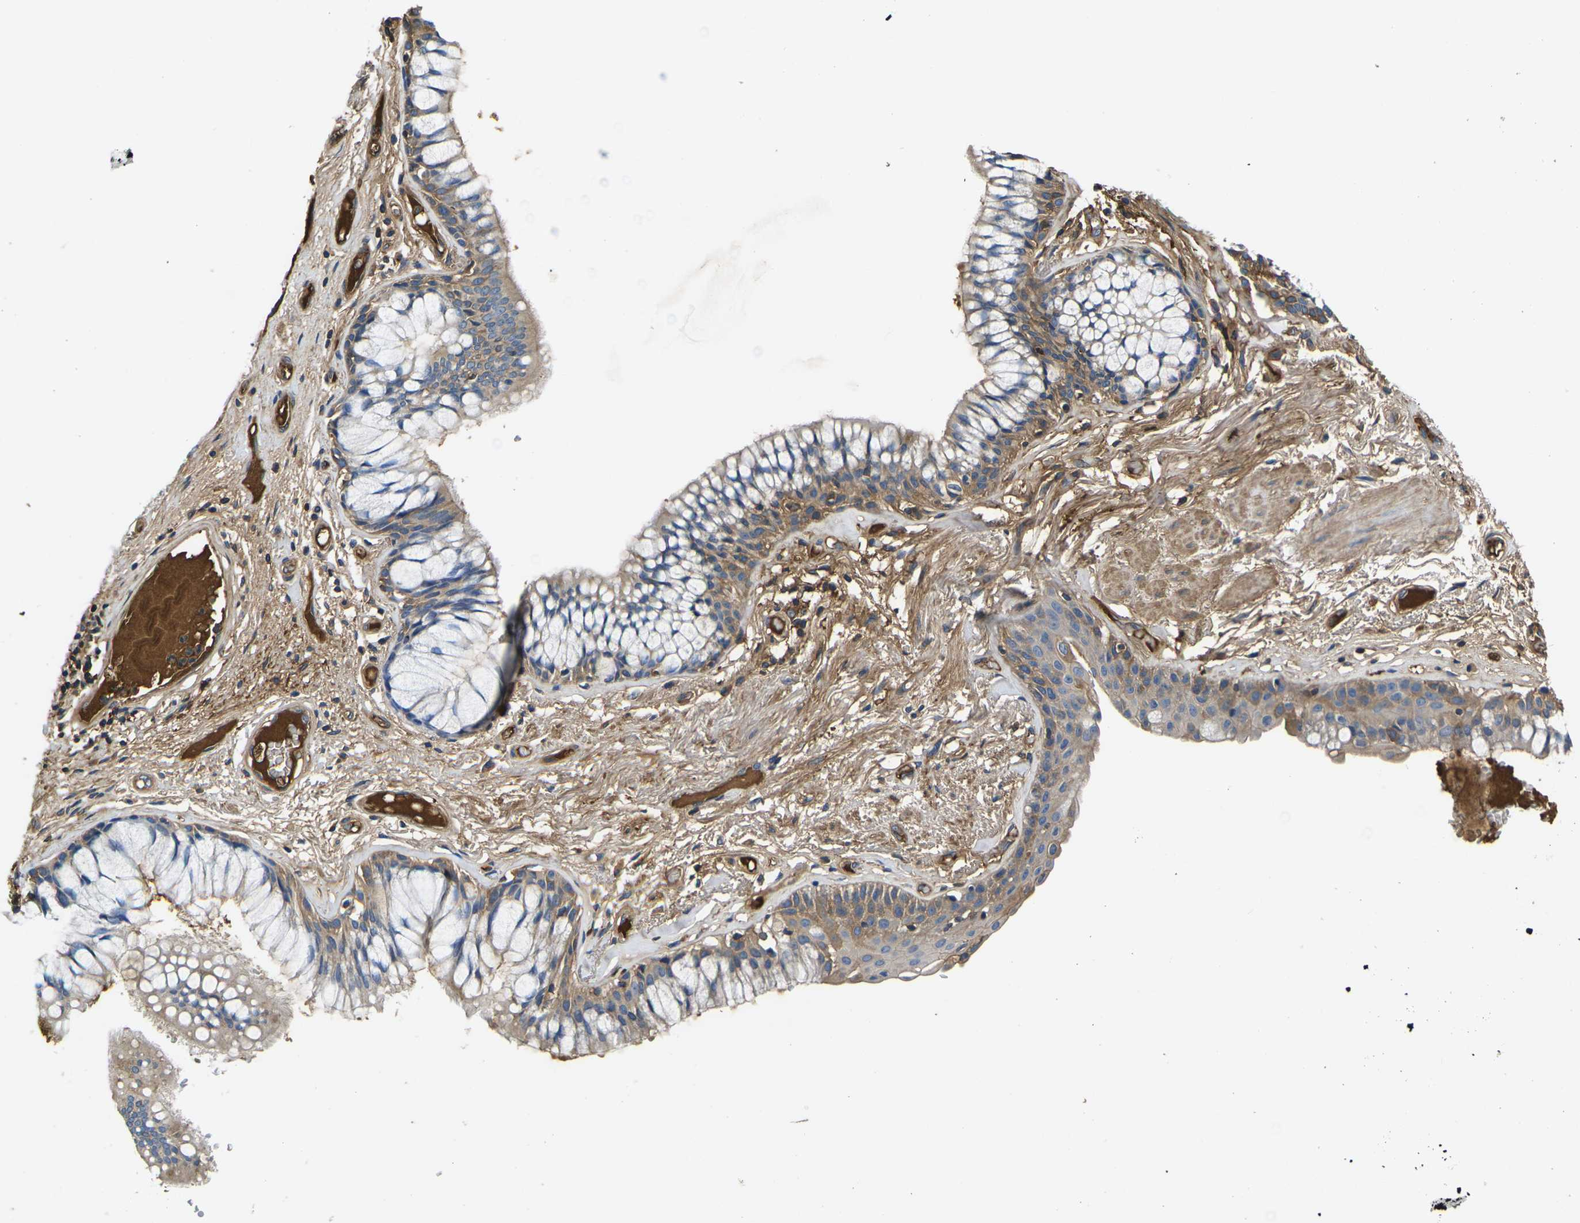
{"staining": {"intensity": "moderate", "quantity": ">75%", "location": "cytoplasmic/membranous"}, "tissue": "bronchus", "cell_type": "Respiratory epithelial cells", "image_type": "normal", "snomed": [{"axis": "morphology", "description": "Normal tissue, NOS"}, {"axis": "topography", "description": "Bronchus"}], "caption": "Moderate cytoplasmic/membranous staining for a protein is seen in about >75% of respiratory epithelial cells of benign bronchus using immunohistochemistry.", "gene": "HSPG2", "patient": {"sex": "male", "age": 66}}